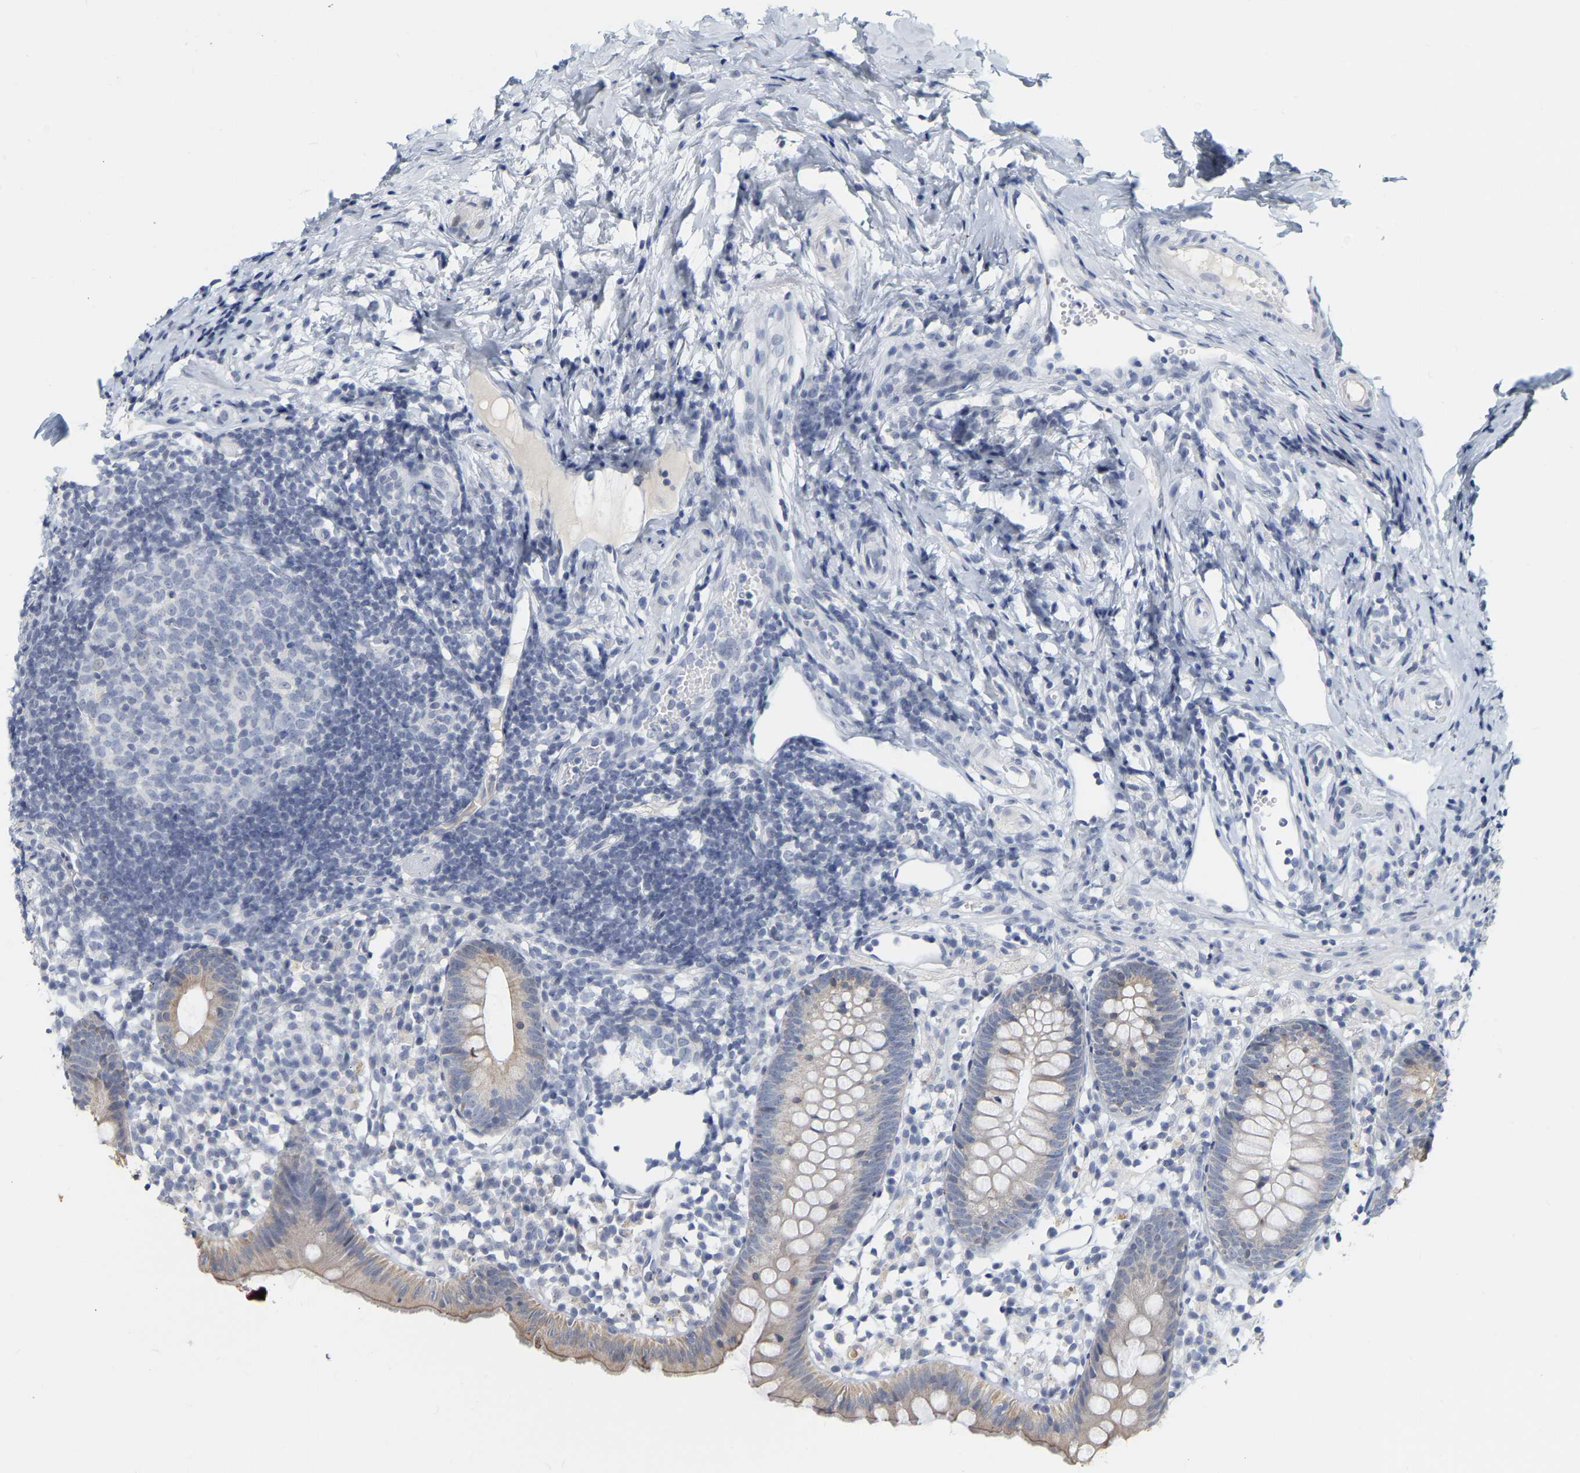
{"staining": {"intensity": "weak", "quantity": "<25%", "location": "cytoplasmic/membranous"}, "tissue": "appendix", "cell_type": "Glandular cells", "image_type": "normal", "snomed": [{"axis": "morphology", "description": "Normal tissue, NOS"}, {"axis": "topography", "description": "Appendix"}], "caption": "Immunohistochemistry image of unremarkable human appendix stained for a protein (brown), which shows no expression in glandular cells.", "gene": "KRT76", "patient": {"sex": "female", "age": 20}}